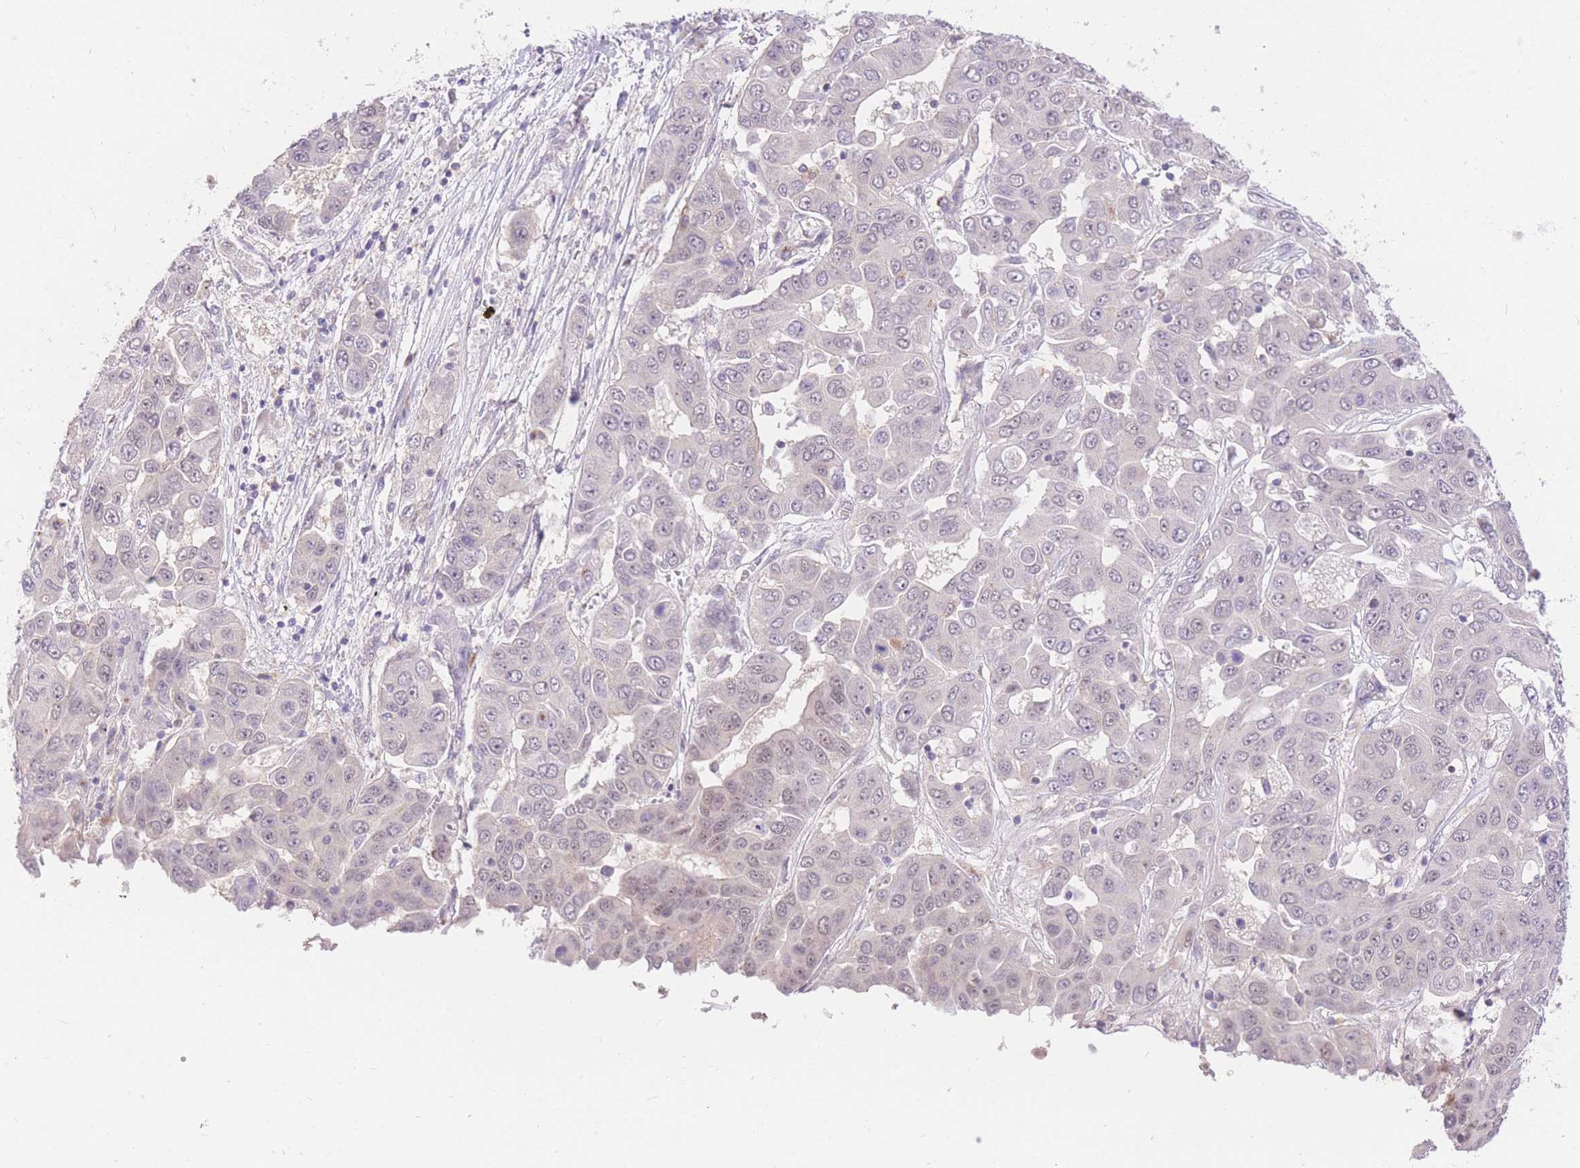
{"staining": {"intensity": "moderate", "quantity": "<25%", "location": "nuclear"}, "tissue": "liver cancer", "cell_type": "Tumor cells", "image_type": "cancer", "snomed": [{"axis": "morphology", "description": "Cholangiocarcinoma"}, {"axis": "topography", "description": "Liver"}], "caption": "Immunohistochemical staining of cholangiocarcinoma (liver) displays low levels of moderate nuclear positivity in about <25% of tumor cells.", "gene": "UBXN7", "patient": {"sex": "female", "age": 52}}